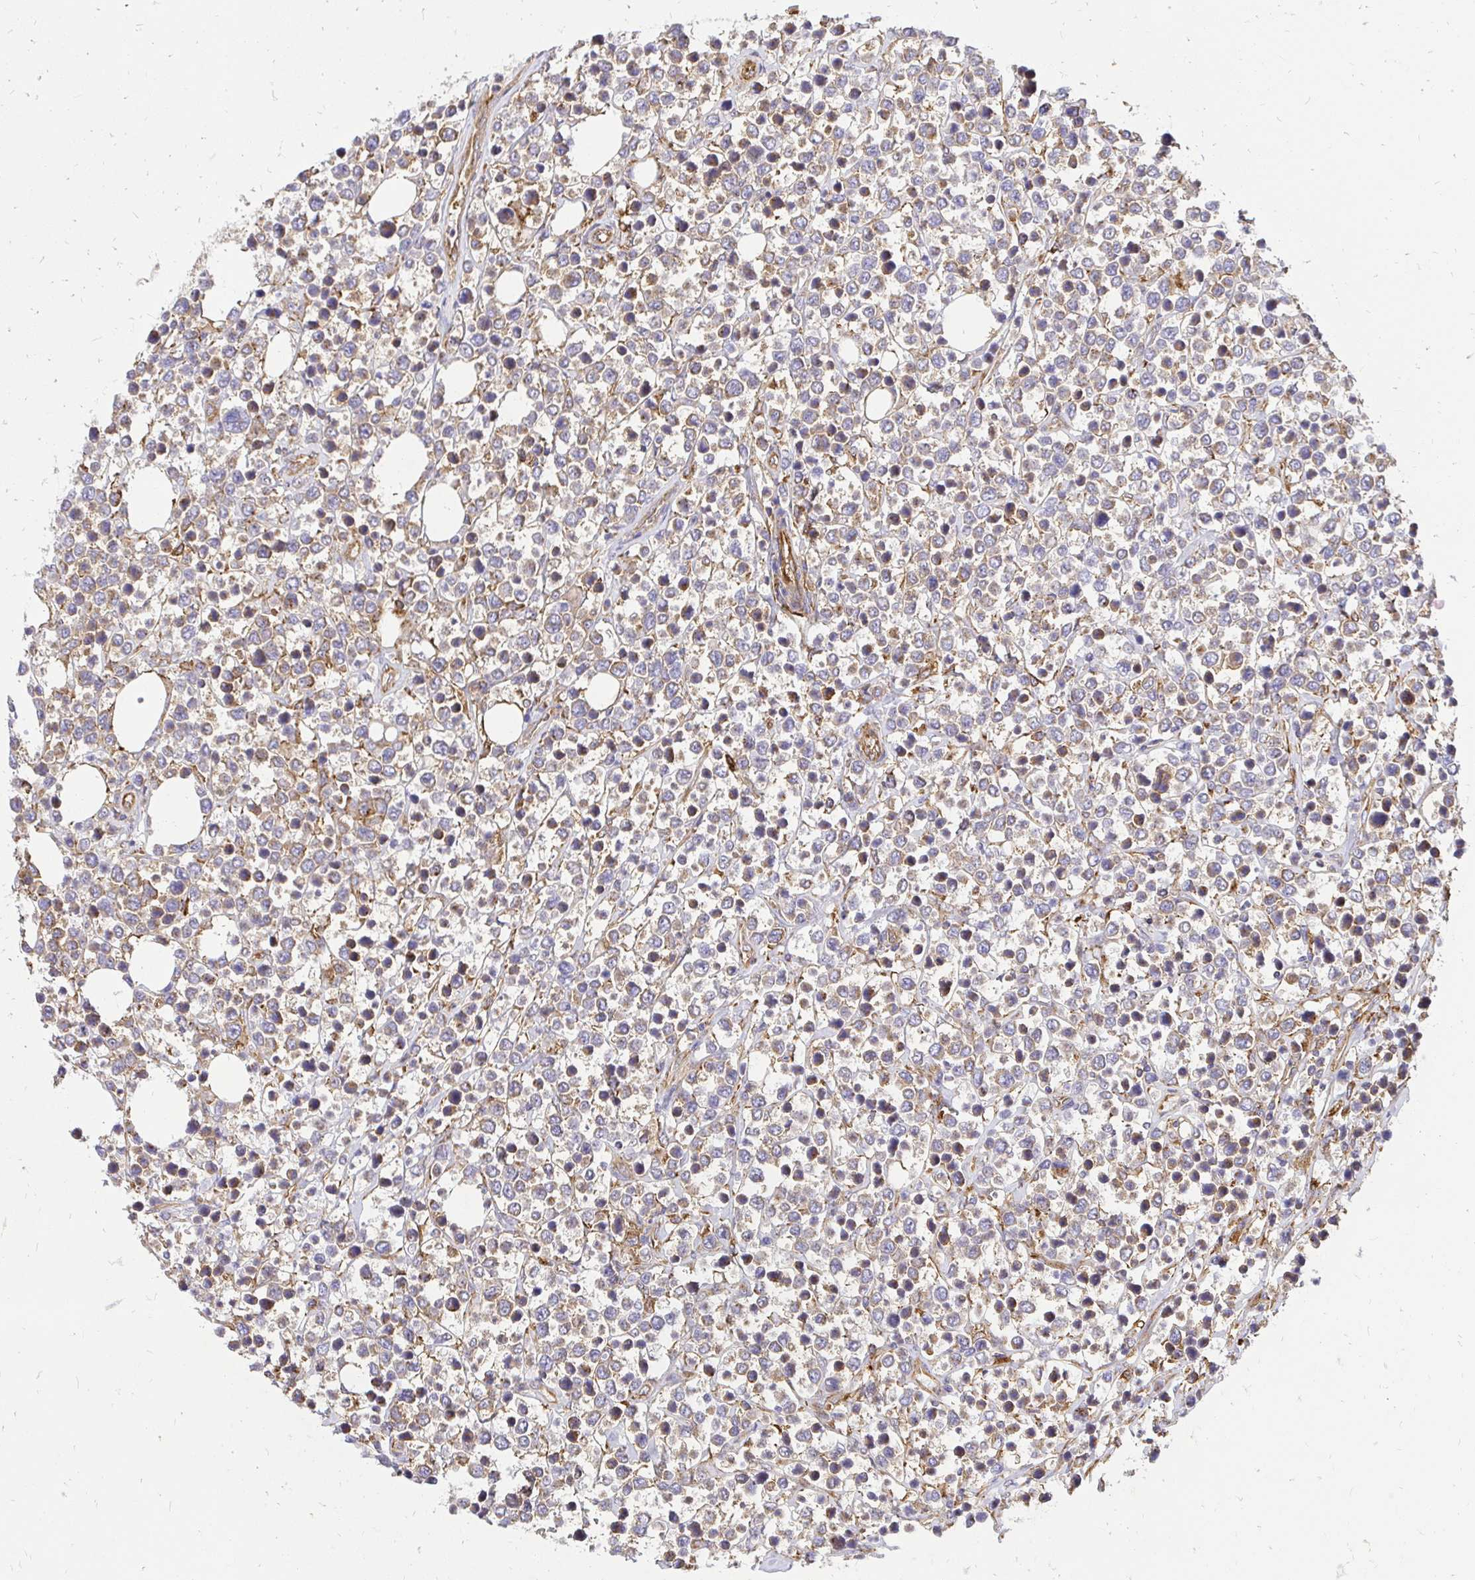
{"staining": {"intensity": "moderate", "quantity": "<25%", "location": "cytoplasmic/membranous"}, "tissue": "lymphoma", "cell_type": "Tumor cells", "image_type": "cancer", "snomed": [{"axis": "morphology", "description": "Malignant lymphoma, non-Hodgkin's type, Low grade"}, {"axis": "topography", "description": "Lymph node"}], "caption": "Malignant lymphoma, non-Hodgkin's type (low-grade) stained with a brown dye exhibits moderate cytoplasmic/membranous positive staining in approximately <25% of tumor cells.", "gene": "ABCB10", "patient": {"sex": "male", "age": 60}}